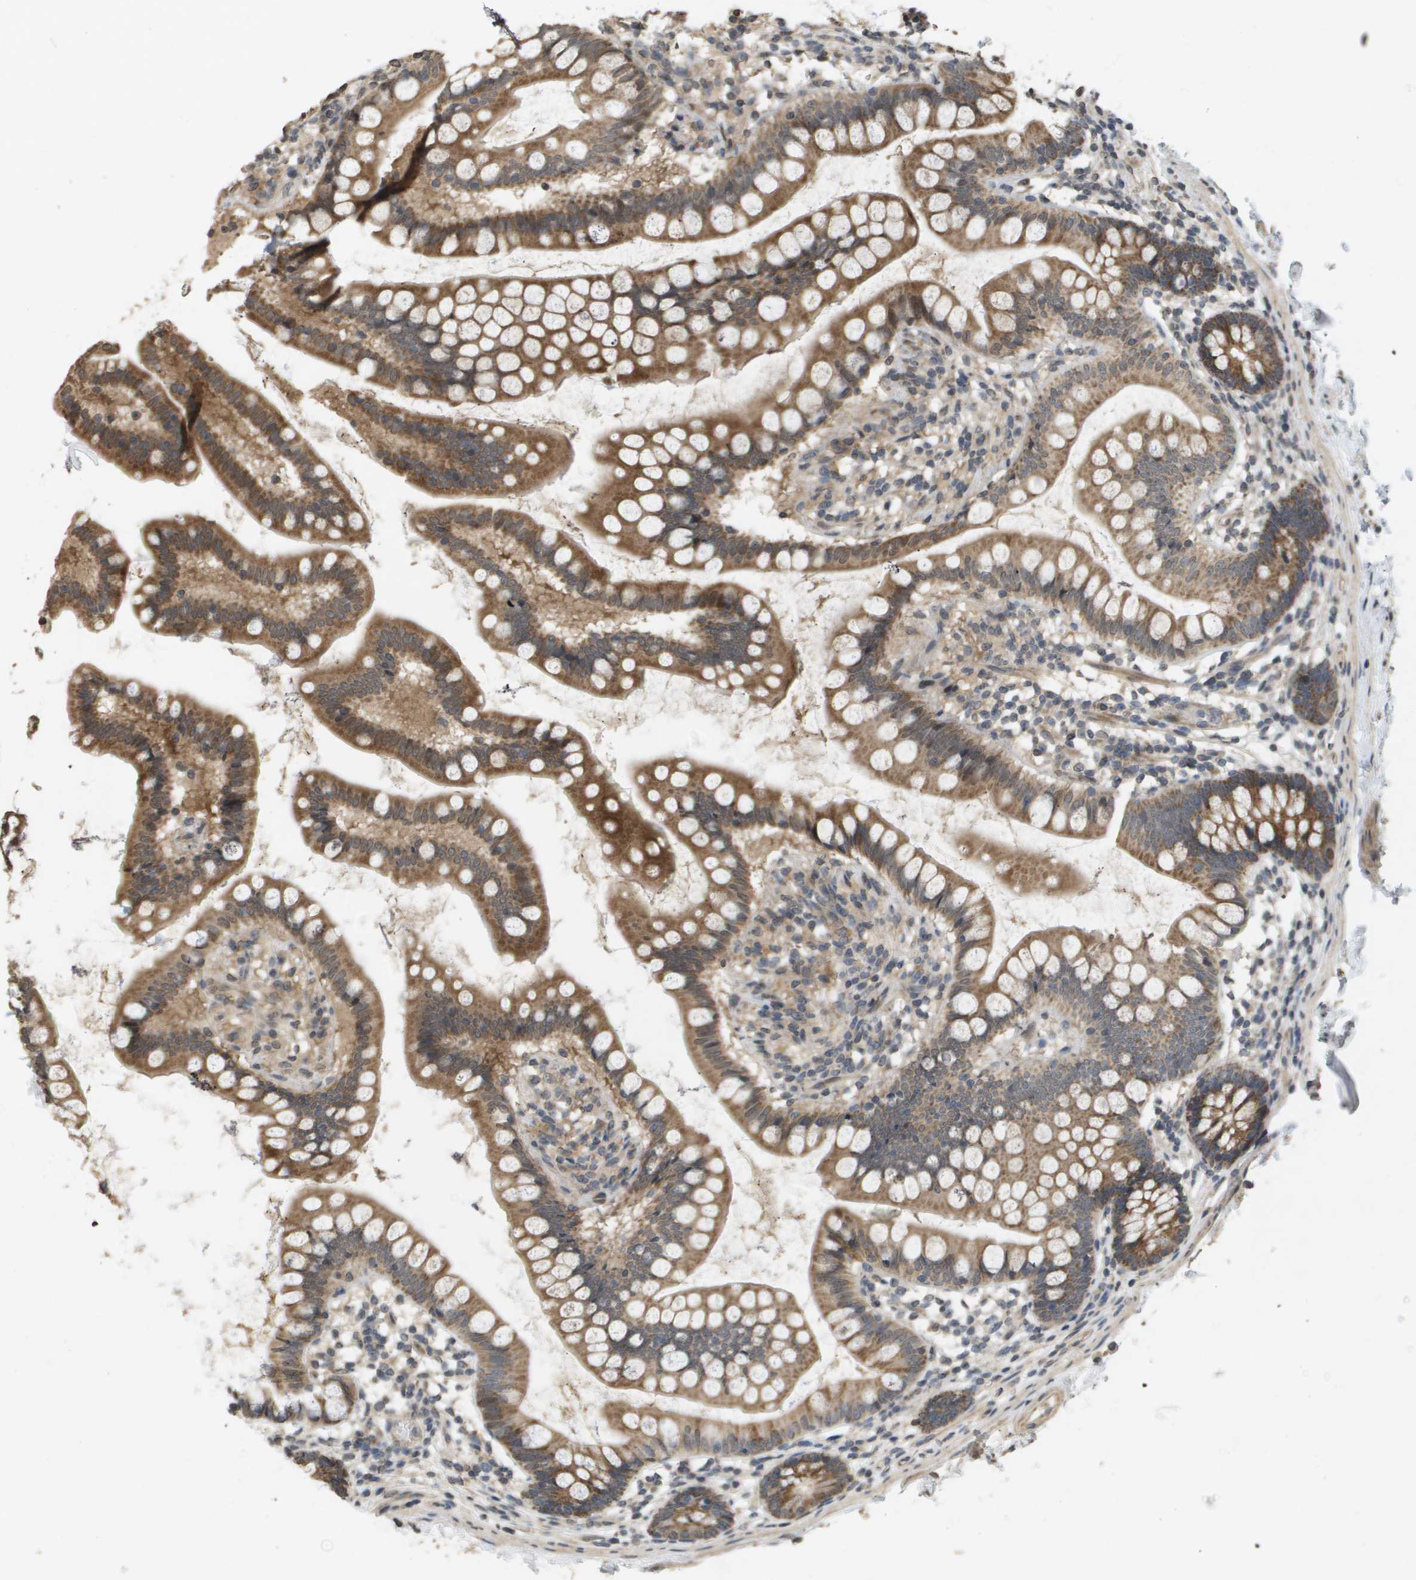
{"staining": {"intensity": "moderate", "quantity": ">75%", "location": "cytoplasmic/membranous"}, "tissue": "small intestine", "cell_type": "Glandular cells", "image_type": "normal", "snomed": [{"axis": "morphology", "description": "Normal tissue, NOS"}, {"axis": "topography", "description": "Small intestine"}], "caption": "Moderate cytoplasmic/membranous protein staining is seen in about >75% of glandular cells in small intestine.", "gene": "RAB21", "patient": {"sex": "female", "age": 84}}